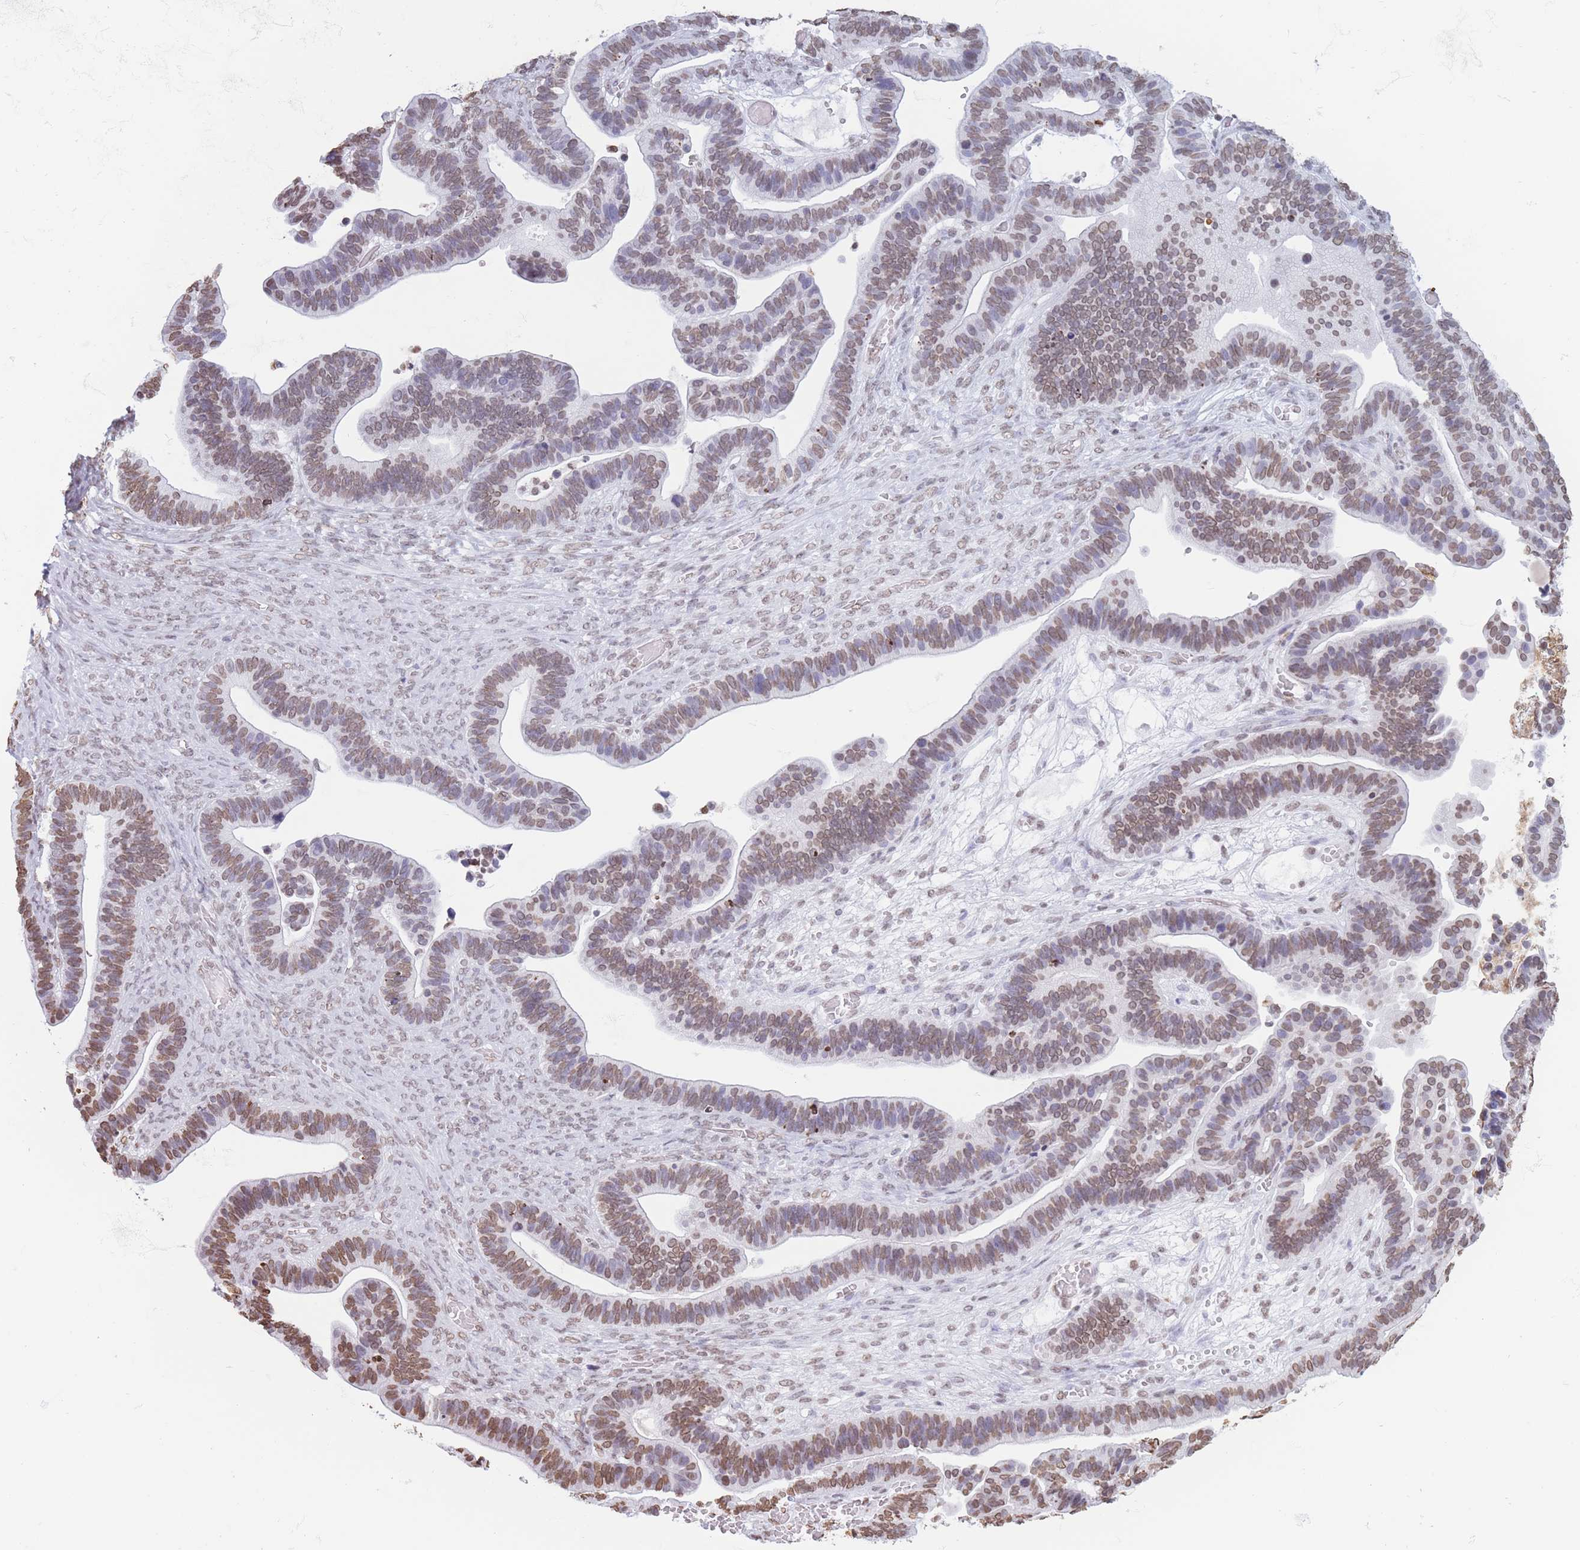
{"staining": {"intensity": "moderate", "quantity": "25%-75%", "location": "nuclear"}, "tissue": "ovarian cancer", "cell_type": "Tumor cells", "image_type": "cancer", "snomed": [{"axis": "morphology", "description": "Cystadenocarcinoma, serous, NOS"}, {"axis": "topography", "description": "Ovary"}], "caption": "Immunohistochemistry (IHC) of human serous cystadenocarcinoma (ovarian) reveals medium levels of moderate nuclear positivity in about 25%-75% of tumor cells. The staining was performed using DAB, with brown indicating positive protein expression. Nuclei are stained blue with hematoxylin.", "gene": "RYK", "patient": {"sex": "female", "age": 56}}